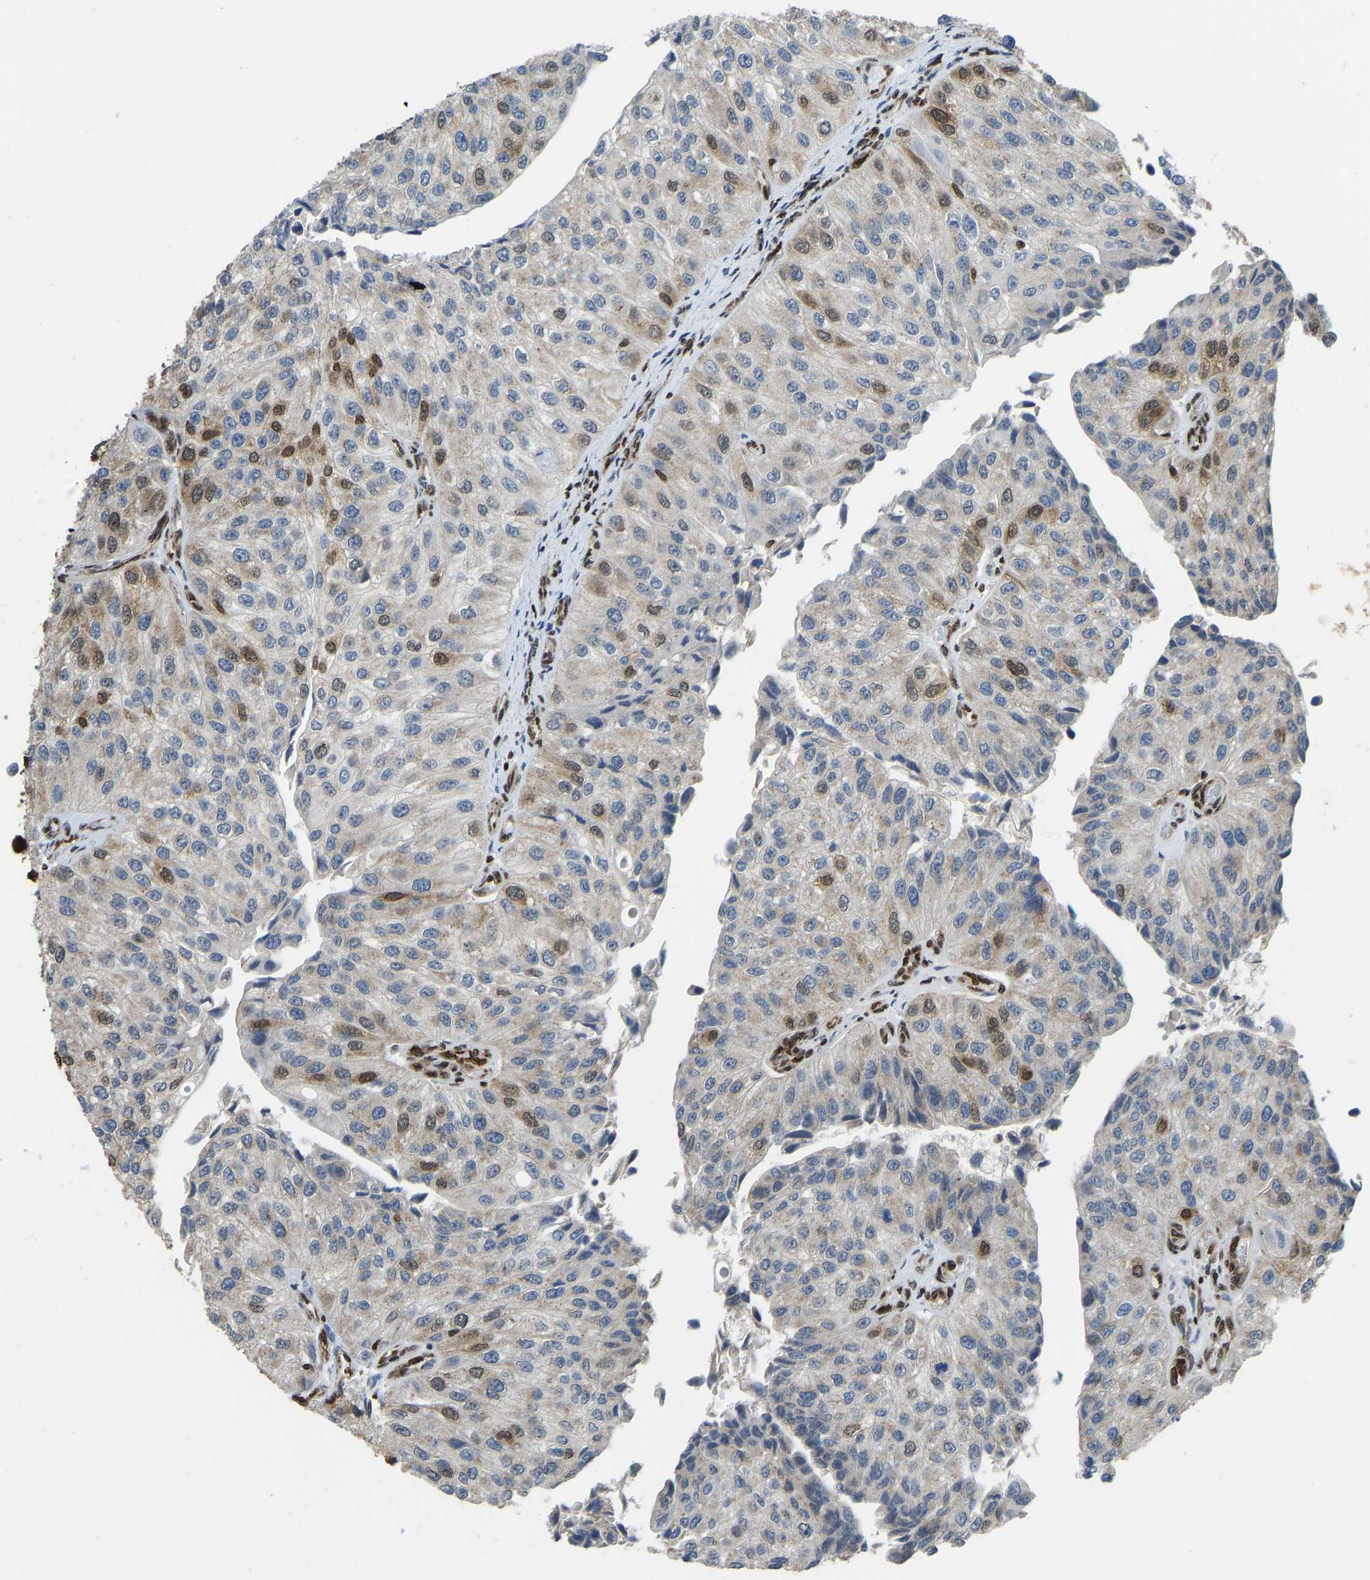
{"staining": {"intensity": "moderate", "quantity": "<25%", "location": "nuclear"}, "tissue": "urothelial cancer", "cell_type": "Tumor cells", "image_type": "cancer", "snomed": [{"axis": "morphology", "description": "Urothelial carcinoma, High grade"}, {"axis": "topography", "description": "Kidney"}, {"axis": "topography", "description": "Urinary bladder"}], "caption": "The image reveals immunohistochemical staining of urothelial cancer. There is moderate nuclear expression is present in approximately <25% of tumor cells.", "gene": "ZSCAN20", "patient": {"sex": "male", "age": 77}}